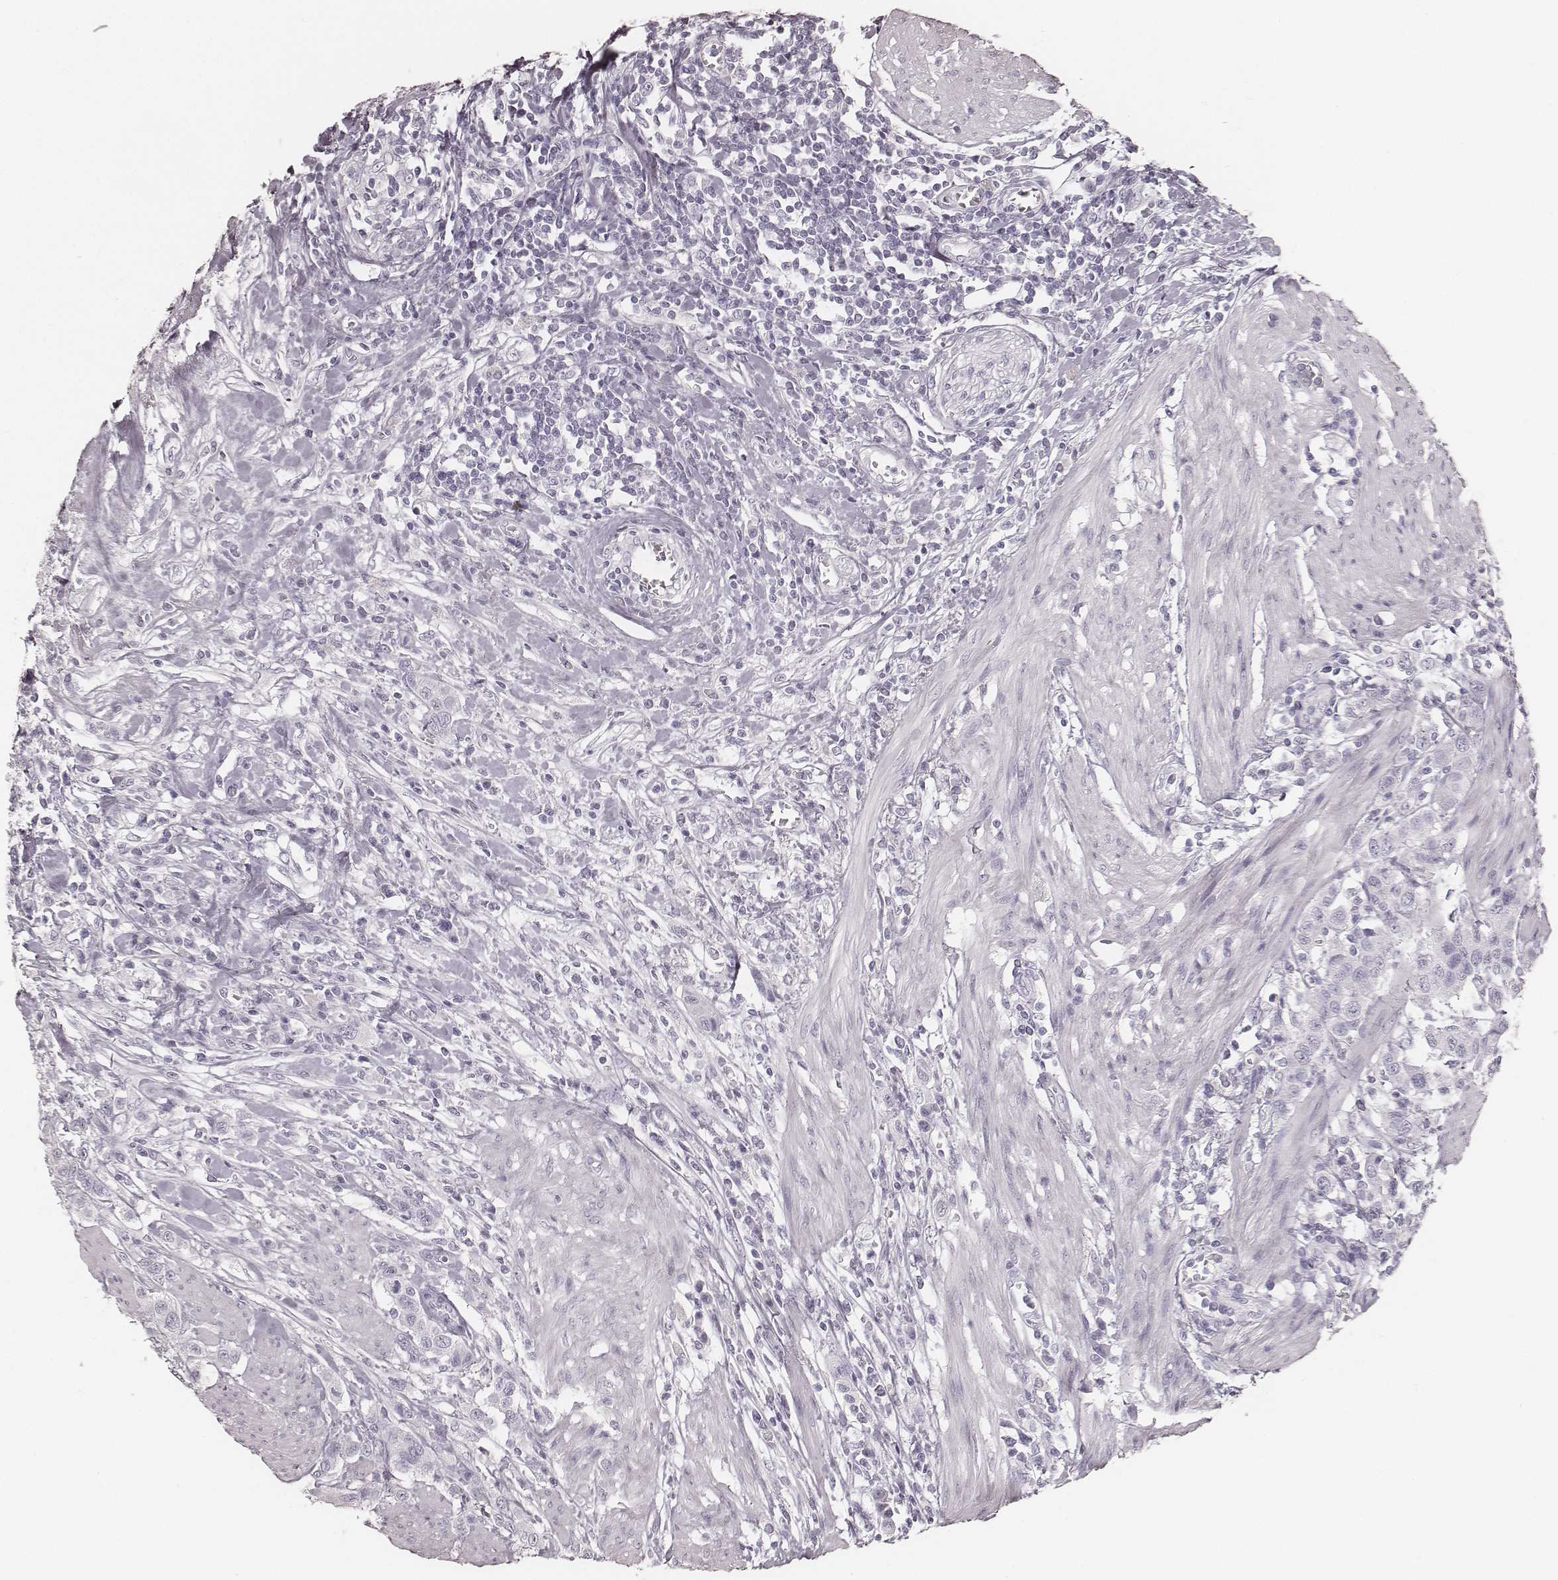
{"staining": {"intensity": "negative", "quantity": "none", "location": "none"}, "tissue": "urothelial cancer", "cell_type": "Tumor cells", "image_type": "cancer", "snomed": [{"axis": "morphology", "description": "Urothelial carcinoma, High grade"}, {"axis": "topography", "description": "Urinary bladder"}], "caption": "Protein analysis of urothelial carcinoma (high-grade) shows no significant expression in tumor cells.", "gene": "KRT34", "patient": {"sex": "female", "age": 58}}